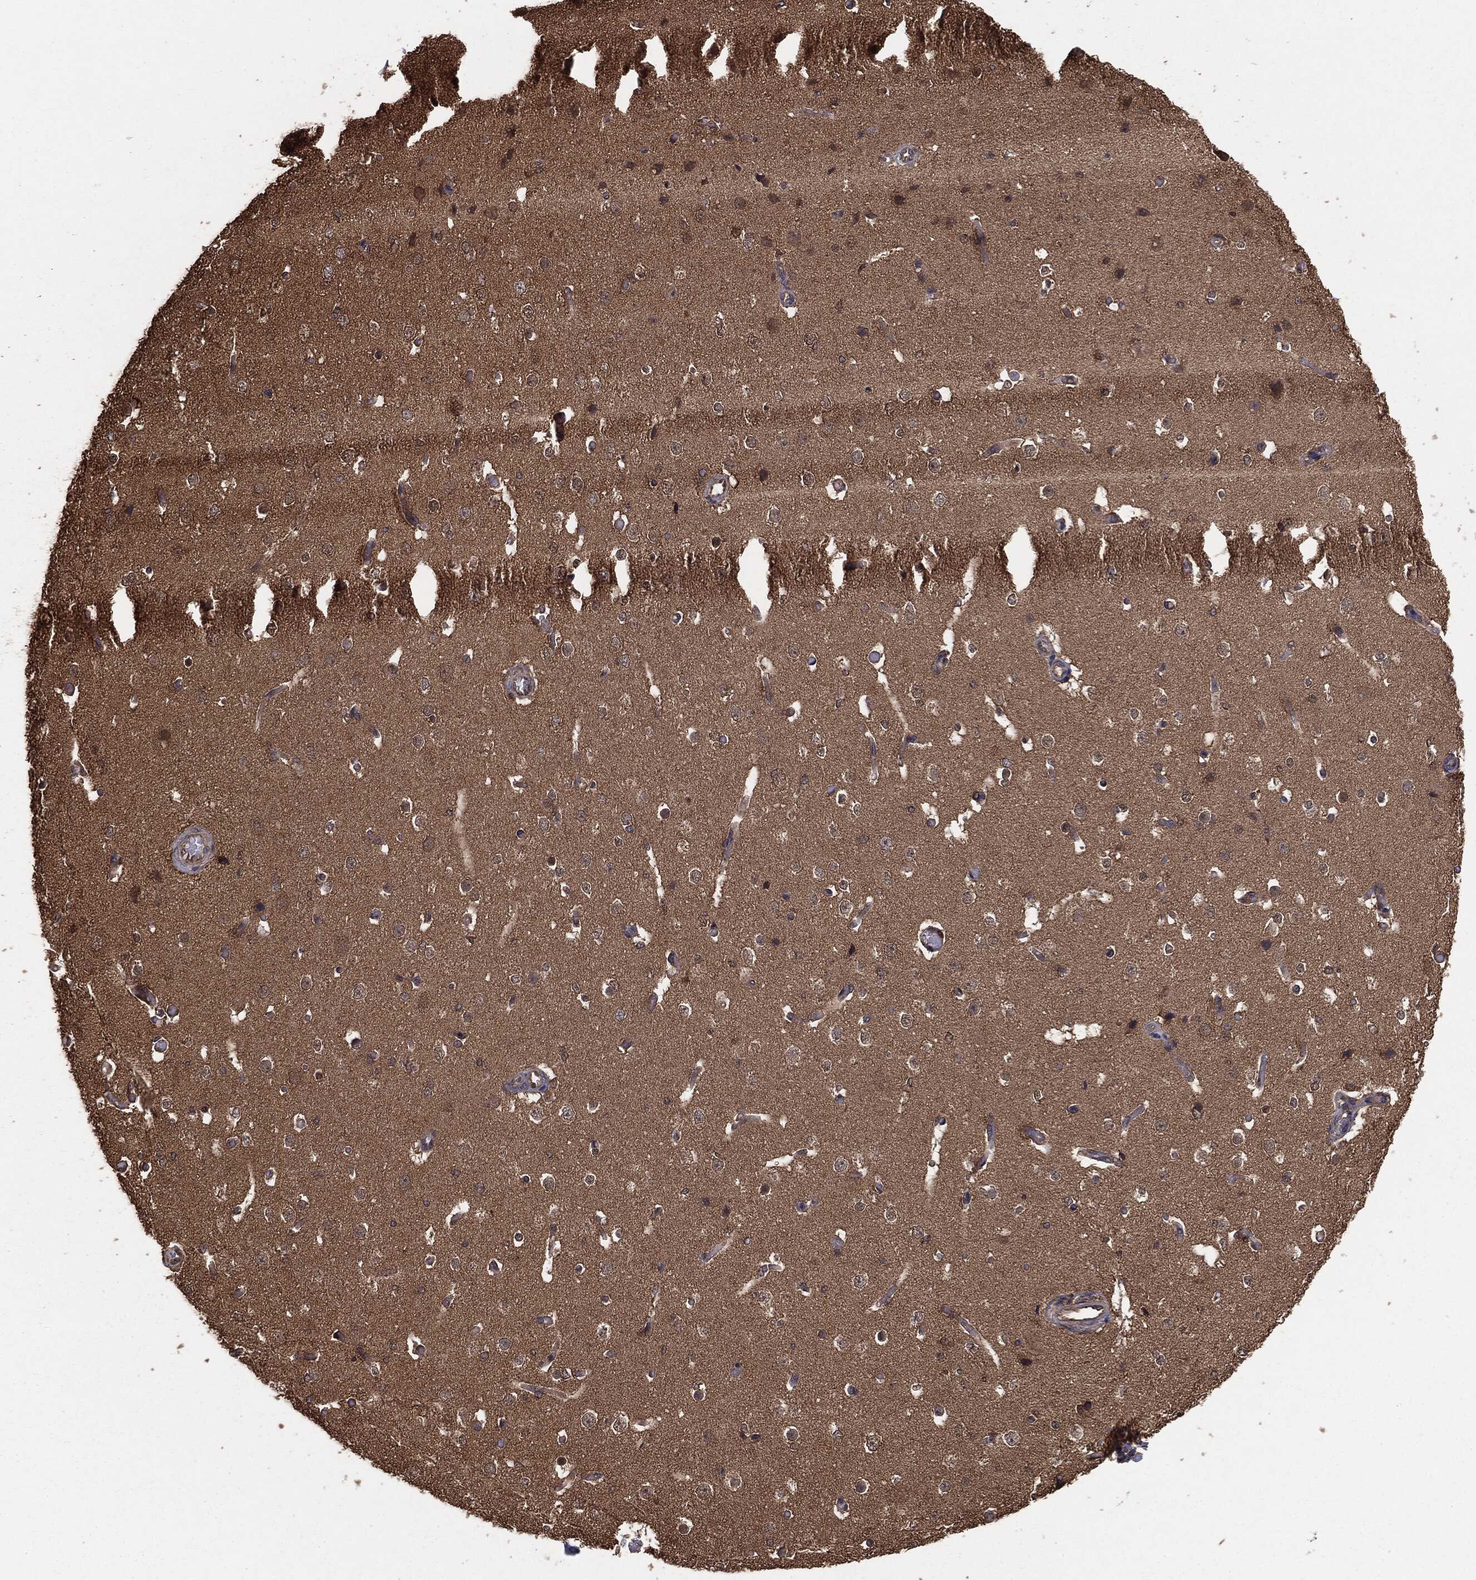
{"staining": {"intensity": "negative", "quantity": "none", "location": "none"}, "tissue": "cerebral cortex", "cell_type": "Endothelial cells", "image_type": "normal", "snomed": [{"axis": "morphology", "description": "Normal tissue, NOS"}, {"axis": "morphology", "description": "Inflammation, NOS"}, {"axis": "topography", "description": "Cerebral cortex"}], "caption": "Immunohistochemistry (IHC) image of normal cerebral cortex: human cerebral cortex stained with DAB demonstrates no significant protein positivity in endothelial cells. (Immunohistochemistry (IHC), brightfield microscopy, high magnification).", "gene": "NME1", "patient": {"sex": "male", "age": 6}}